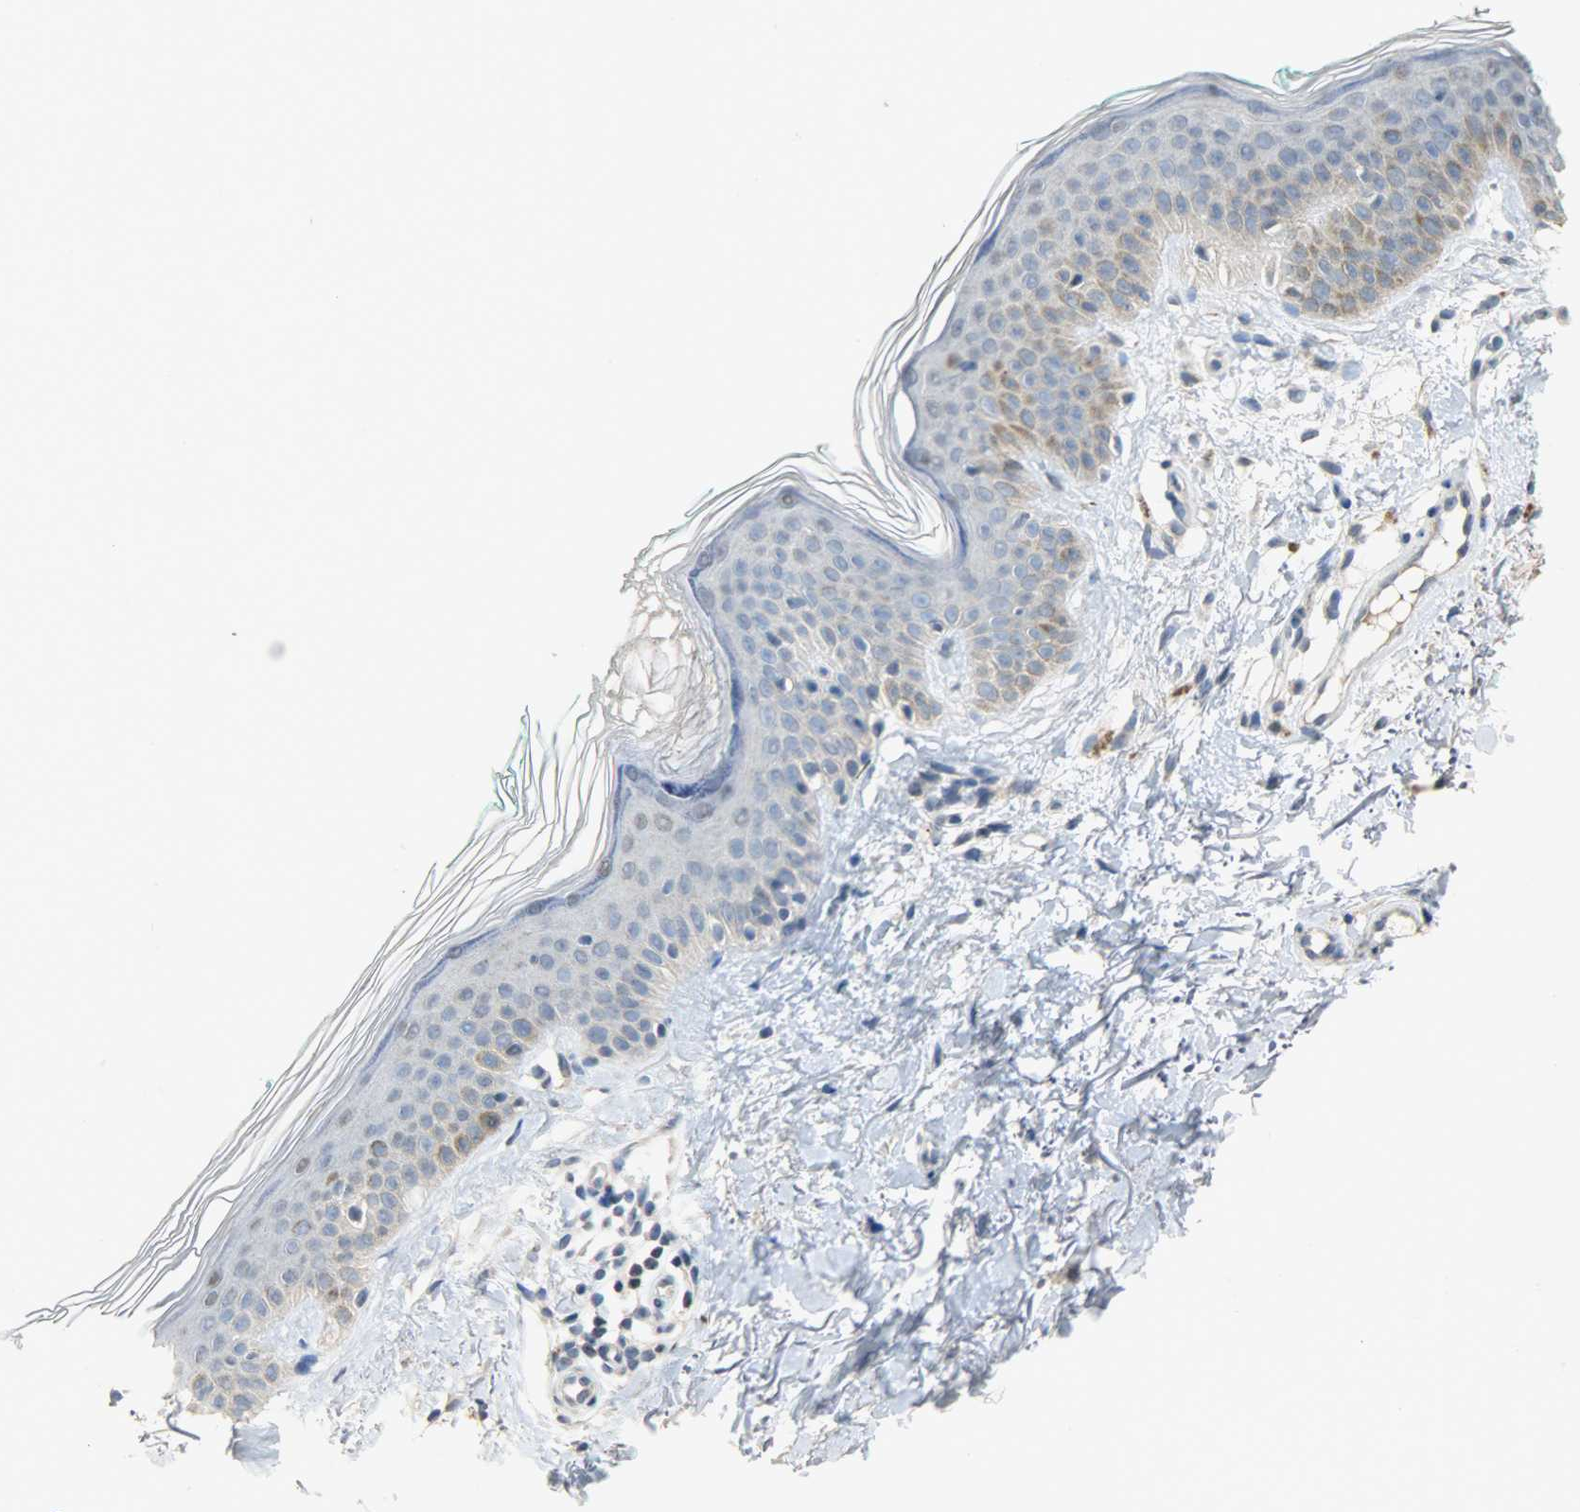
{"staining": {"intensity": "negative", "quantity": "none", "location": "none"}, "tissue": "skin", "cell_type": "Fibroblasts", "image_type": "normal", "snomed": [{"axis": "morphology", "description": "Normal tissue, NOS"}, {"axis": "topography", "description": "Skin"}], "caption": "IHC micrograph of benign skin stained for a protein (brown), which shows no staining in fibroblasts. (DAB (3,3'-diaminobenzidine) immunohistochemistry with hematoxylin counter stain).", "gene": "DNAJB6", "patient": {"sex": "male", "age": 71}}